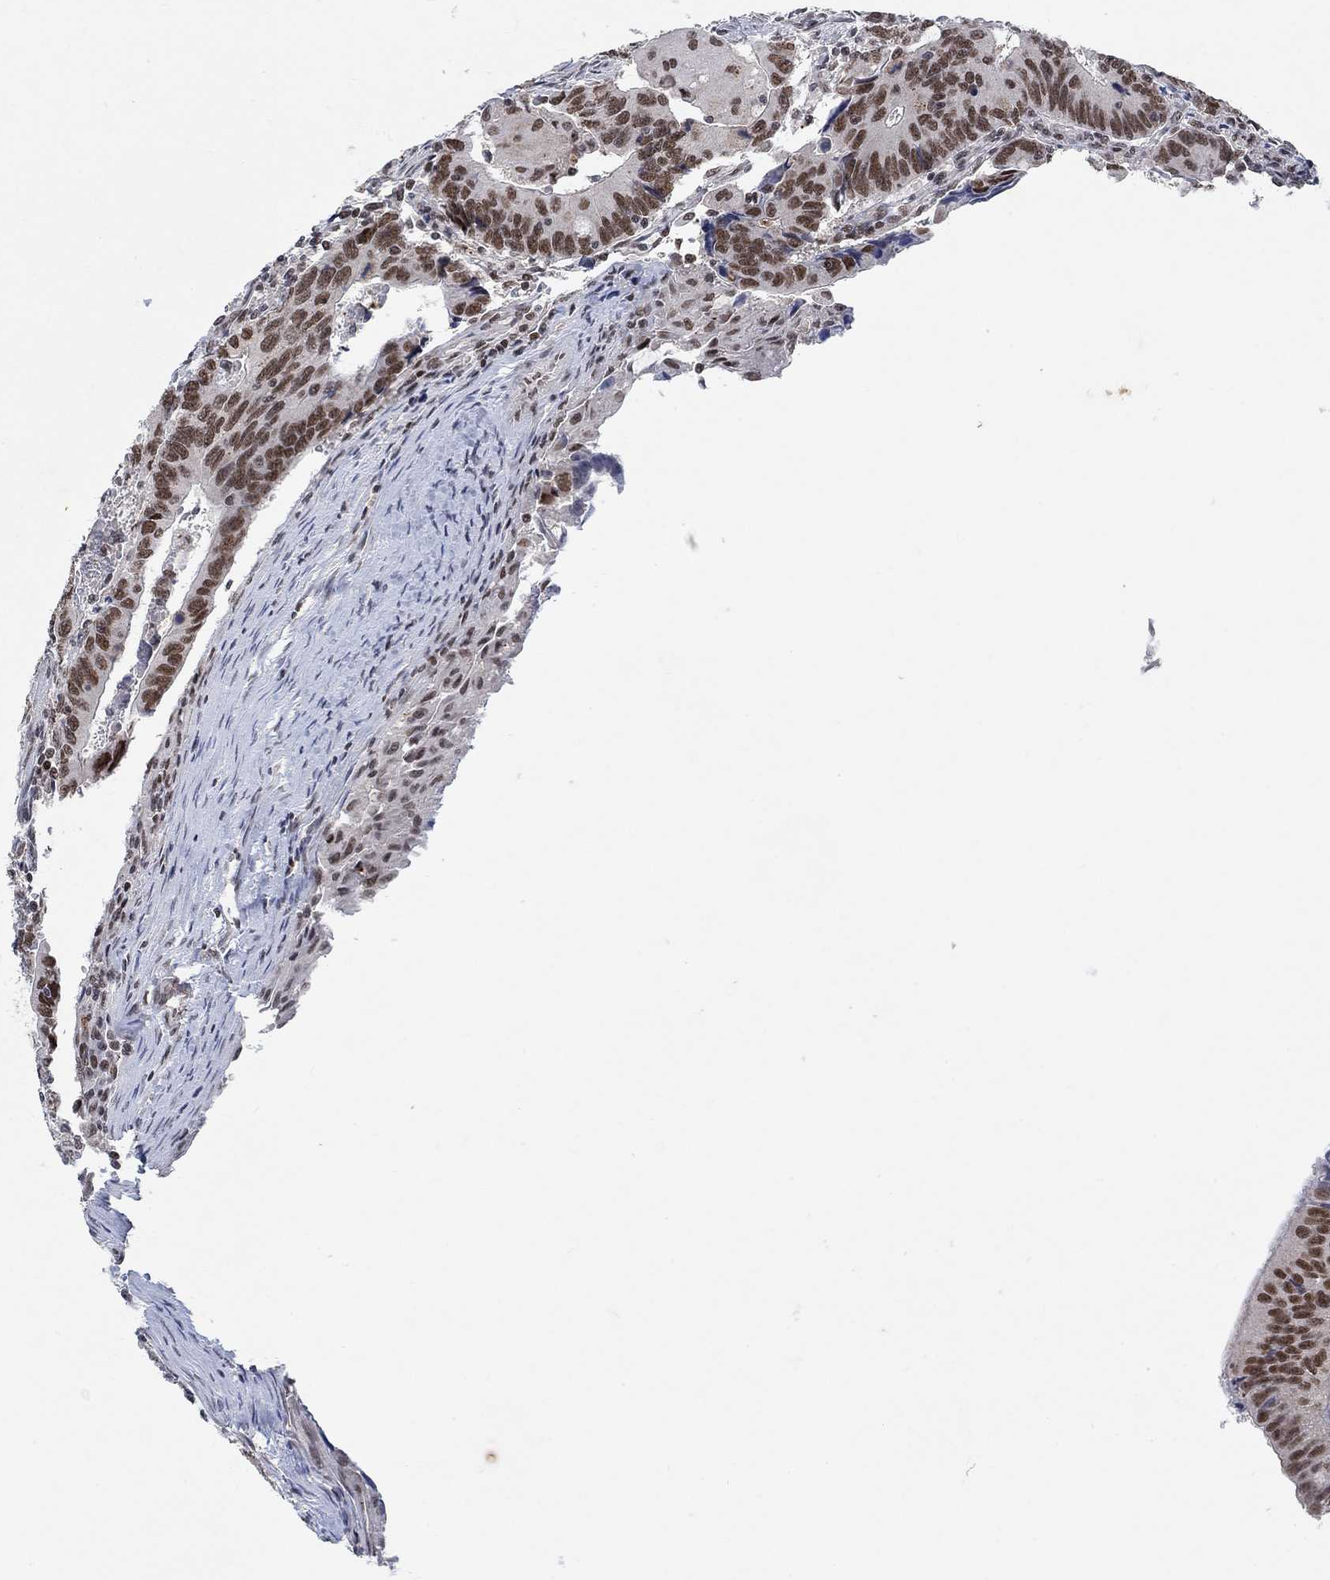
{"staining": {"intensity": "strong", "quantity": "25%-75%", "location": "nuclear"}, "tissue": "colorectal cancer", "cell_type": "Tumor cells", "image_type": "cancer", "snomed": [{"axis": "morphology", "description": "Adenocarcinoma, NOS"}, {"axis": "topography", "description": "Rectum"}], "caption": "Immunohistochemistry (IHC) histopathology image of colorectal cancer stained for a protein (brown), which demonstrates high levels of strong nuclear expression in approximately 25%-75% of tumor cells.", "gene": "THAP8", "patient": {"sex": "male", "age": 67}}